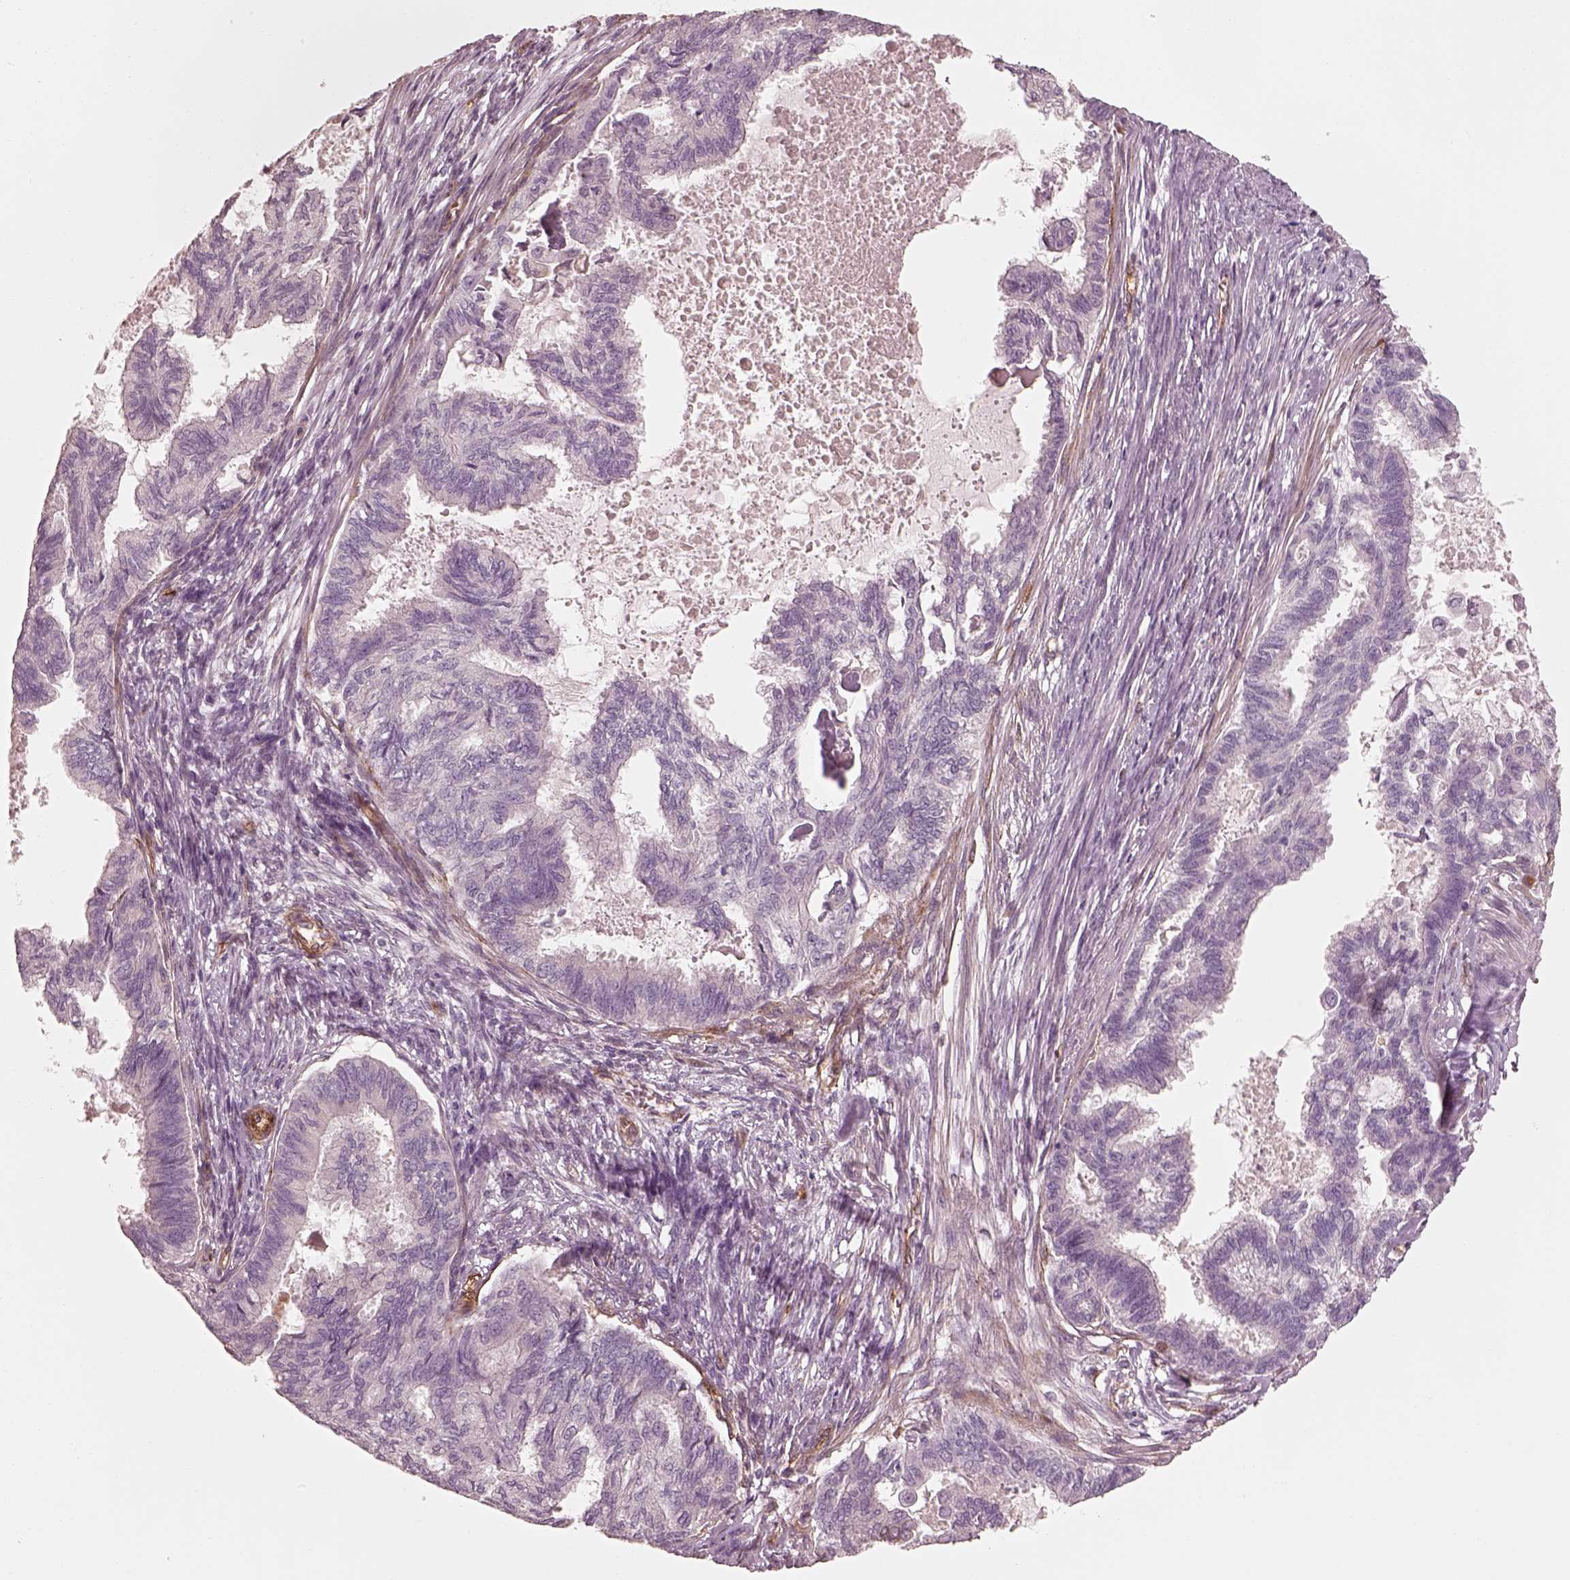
{"staining": {"intensity": "negative", "quantity": "none", "location": "none"}, "tissue": "endometrial cancer", "cell_type": "Tumor cells", "image_type": "cancer", "snomed": [{"axis": "morphology", "description": "Adenocarcinoma, NOS"}, {"axis": "topography", "description": "Endometrium"}], "caption": "Tumor cells show no significant protein staining in adenocarcinoma (endometrial).", "gene": "CRYM", "patient": {"sex": "female", "age": 86}}